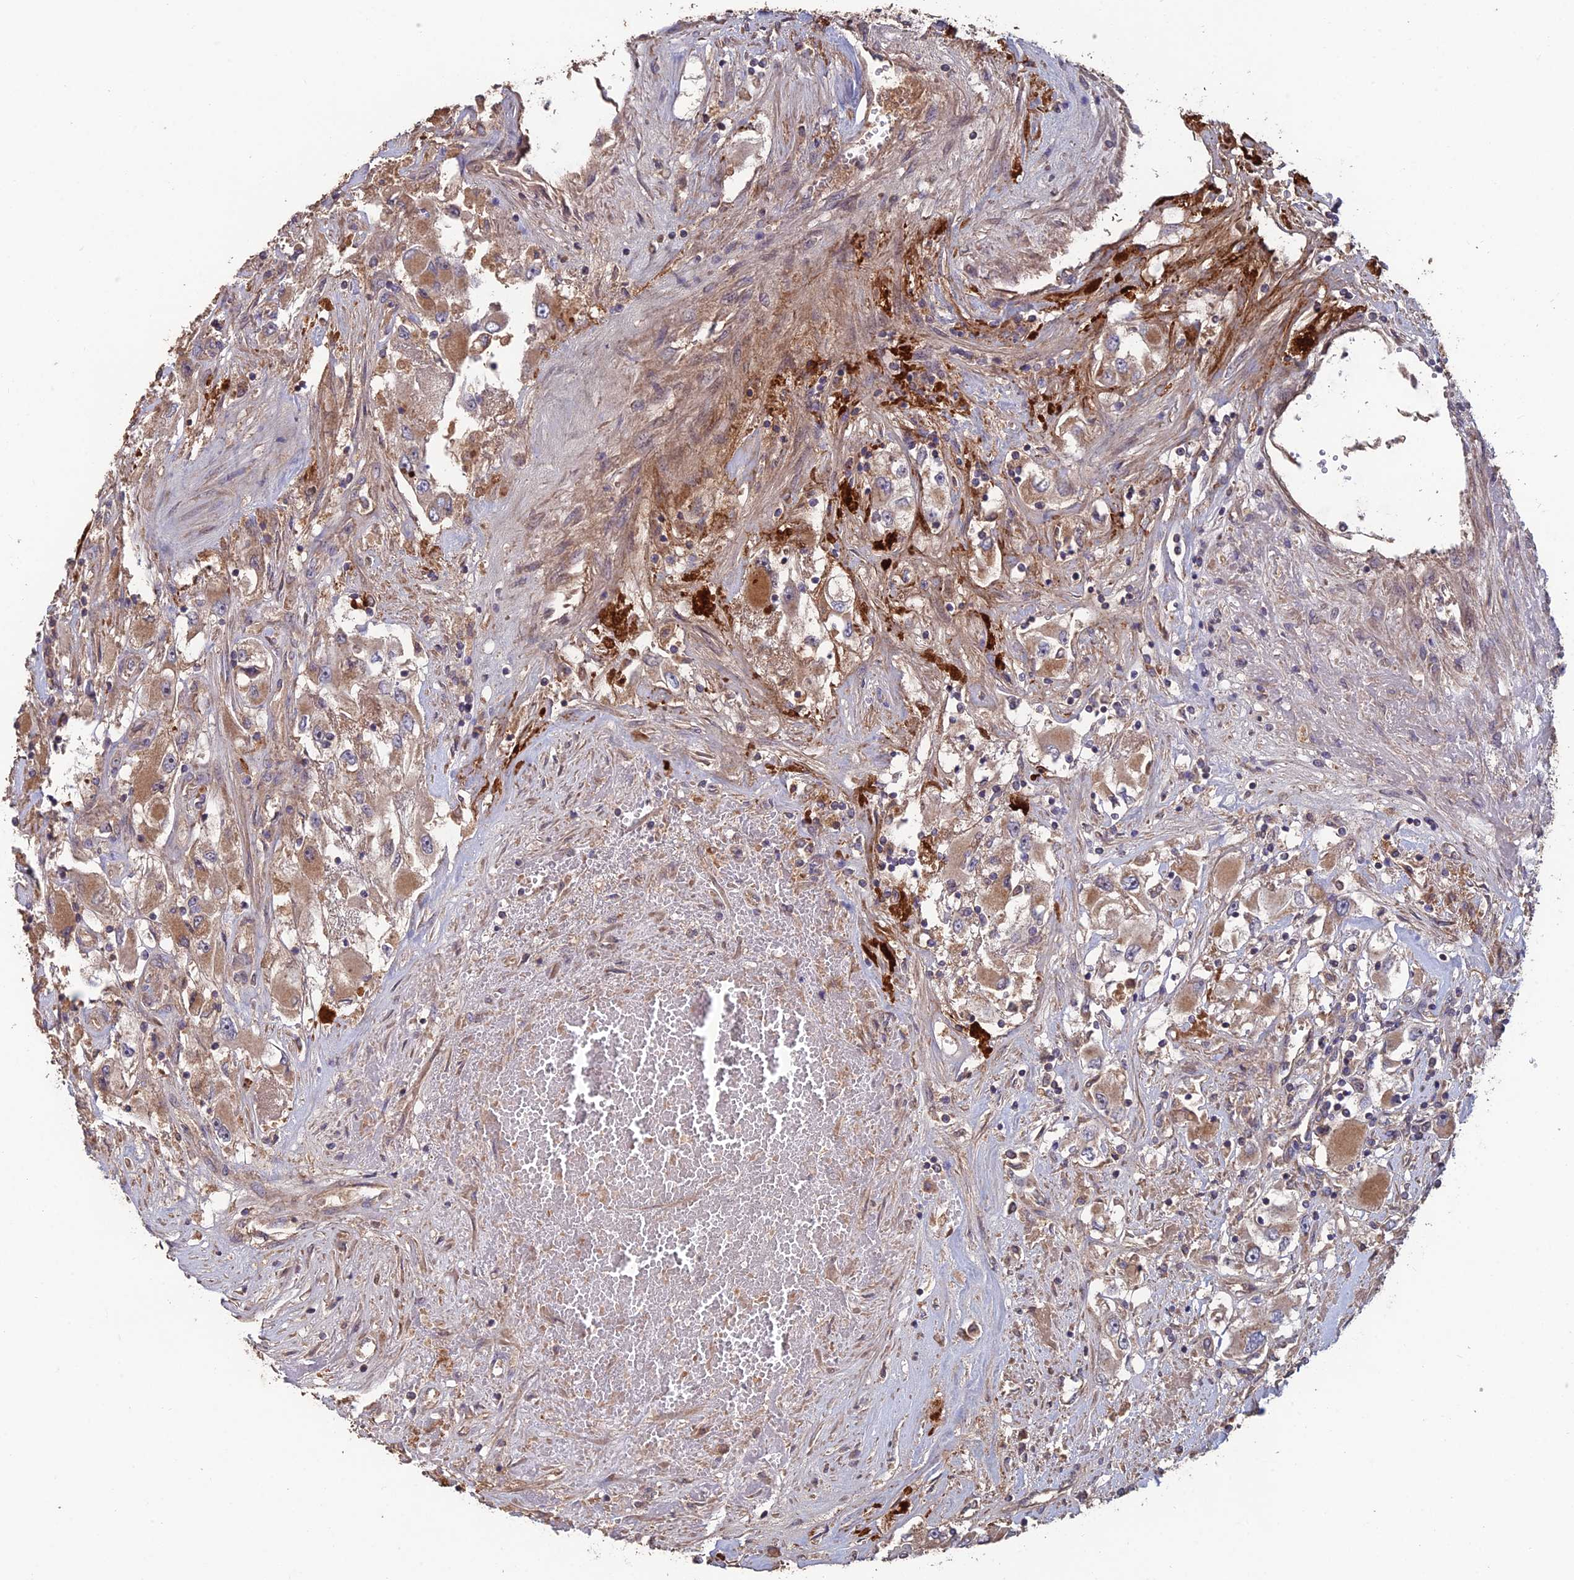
{"staining": {"intensity": "moderate", "quantity": "25%-75%", "location": "cytoplasmic/membranous"}, "tissue": "renal cancer", "cell_type": "Tumor cells", "image_type": "cancer", "snomed": [{"axis": "morphology", "description": "Adenocarcinoma, NOS"}, {"axis": "topography", "description": "Kidney"}], "caption": "A medium amount of moderate cytoplasmic/membranous expression is identified in approximately 25%-75% of tumor cells in renal adenocarcinoma tissue. (DAB (3,3'-diaminobenzidine) IHC with brightfield microscopy, high magnification).", "gene": "SHISA5", "patient": {"sex": "female", "age": 52}}